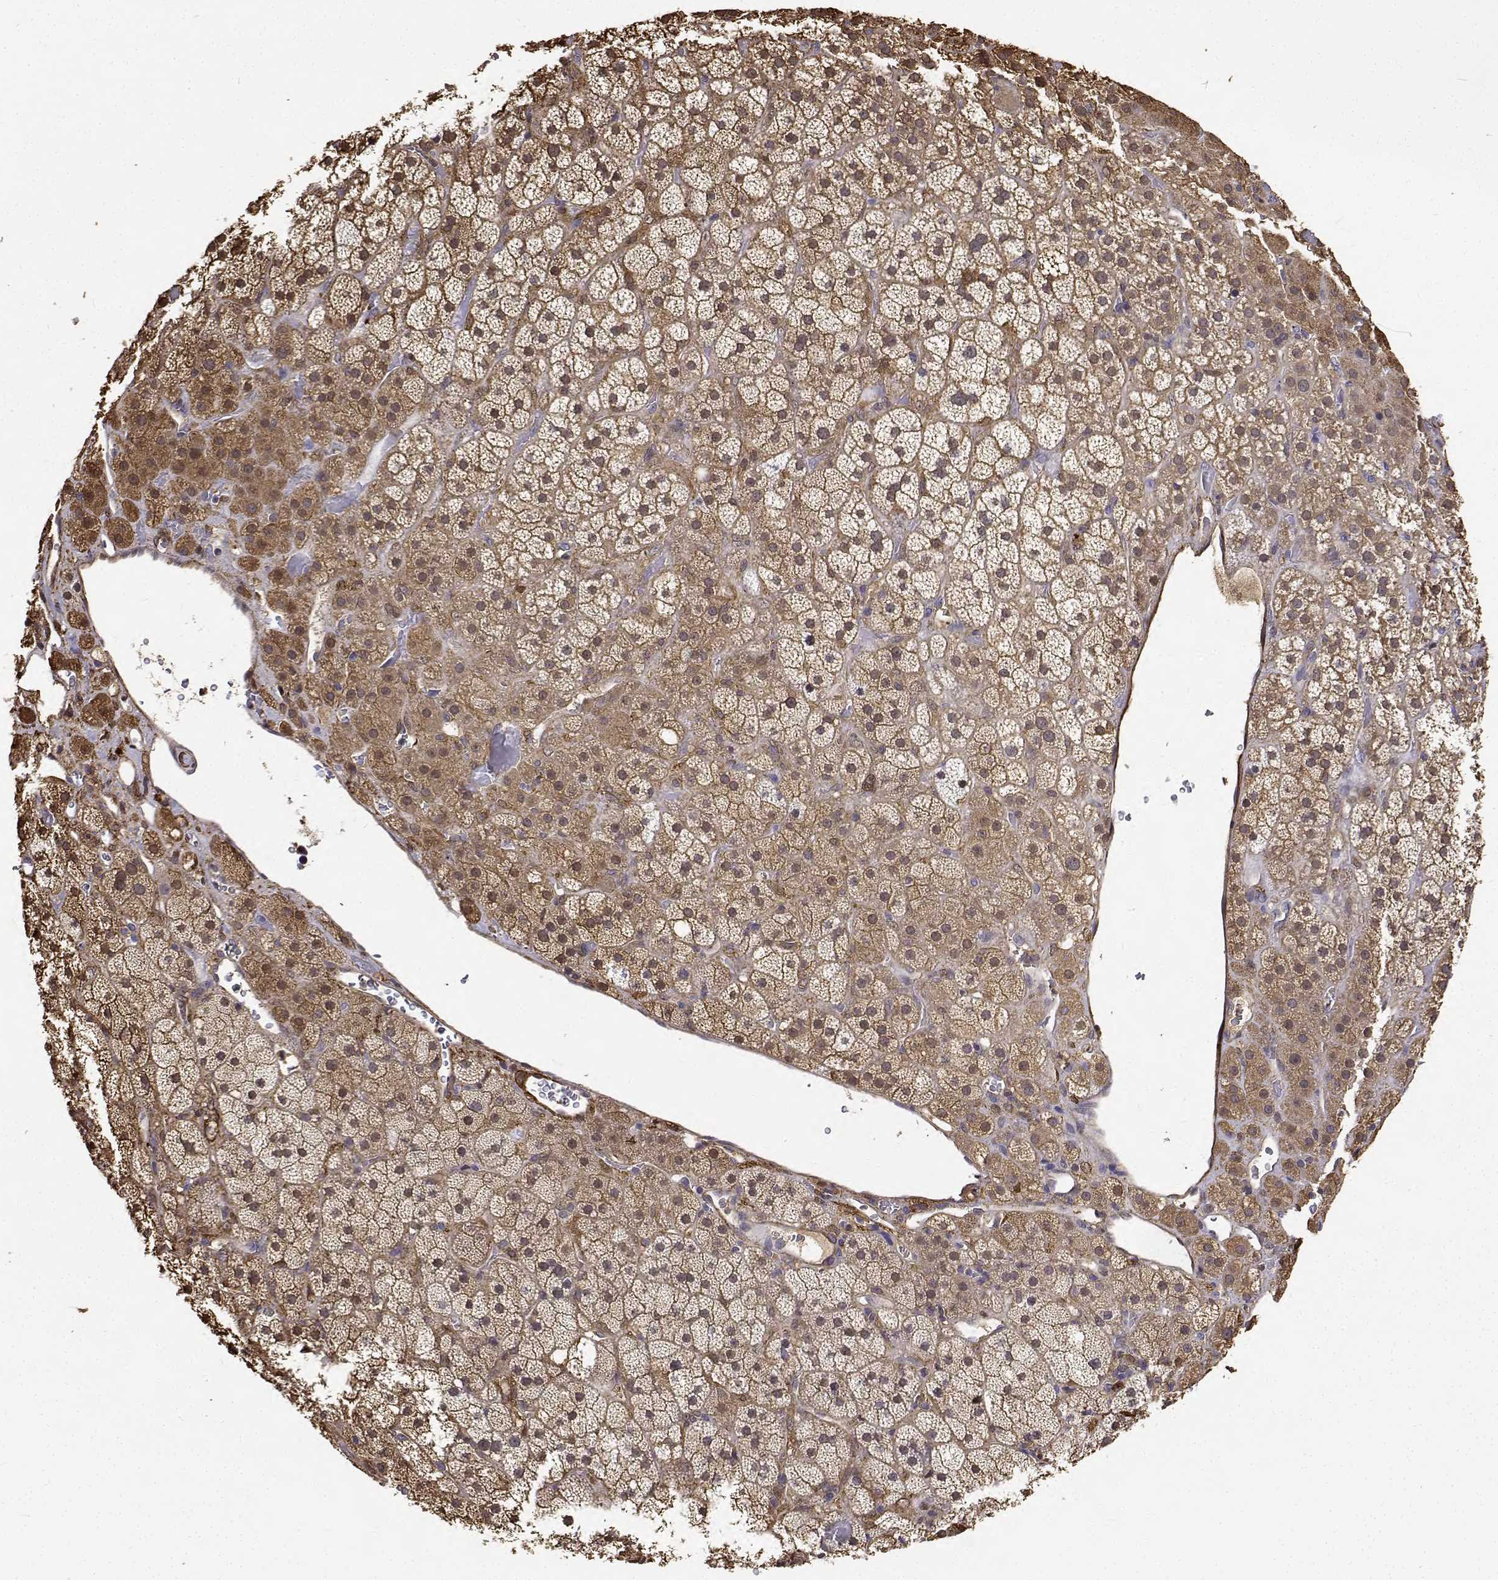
{"staining": {"intensity": "moderate", "quantity": ">75%", "location": "cytoplasmic/membranous,nuclear"}, "tissue": "adrenal gland", "cell_type": "Glandular cells", "image_type": "normal", "snomed": [{"axis": "morphology", "description": "Normal tissue, NOS"}, {"axis": "topography", "description": "Adrenal gland"}], "caption": "IHC image of normal adrenal gland: human adrenal gland stained using immunohistochemistry exhibits medium levels of moderate protein expression localized specifically in the cytoplasmic/membranous,nuclear of glandular cells, appearing as a cytoplasmic/membranous,nuclear brown color.", "gene": "PCID2", "patient": {"sex": "male", "age": 57}}